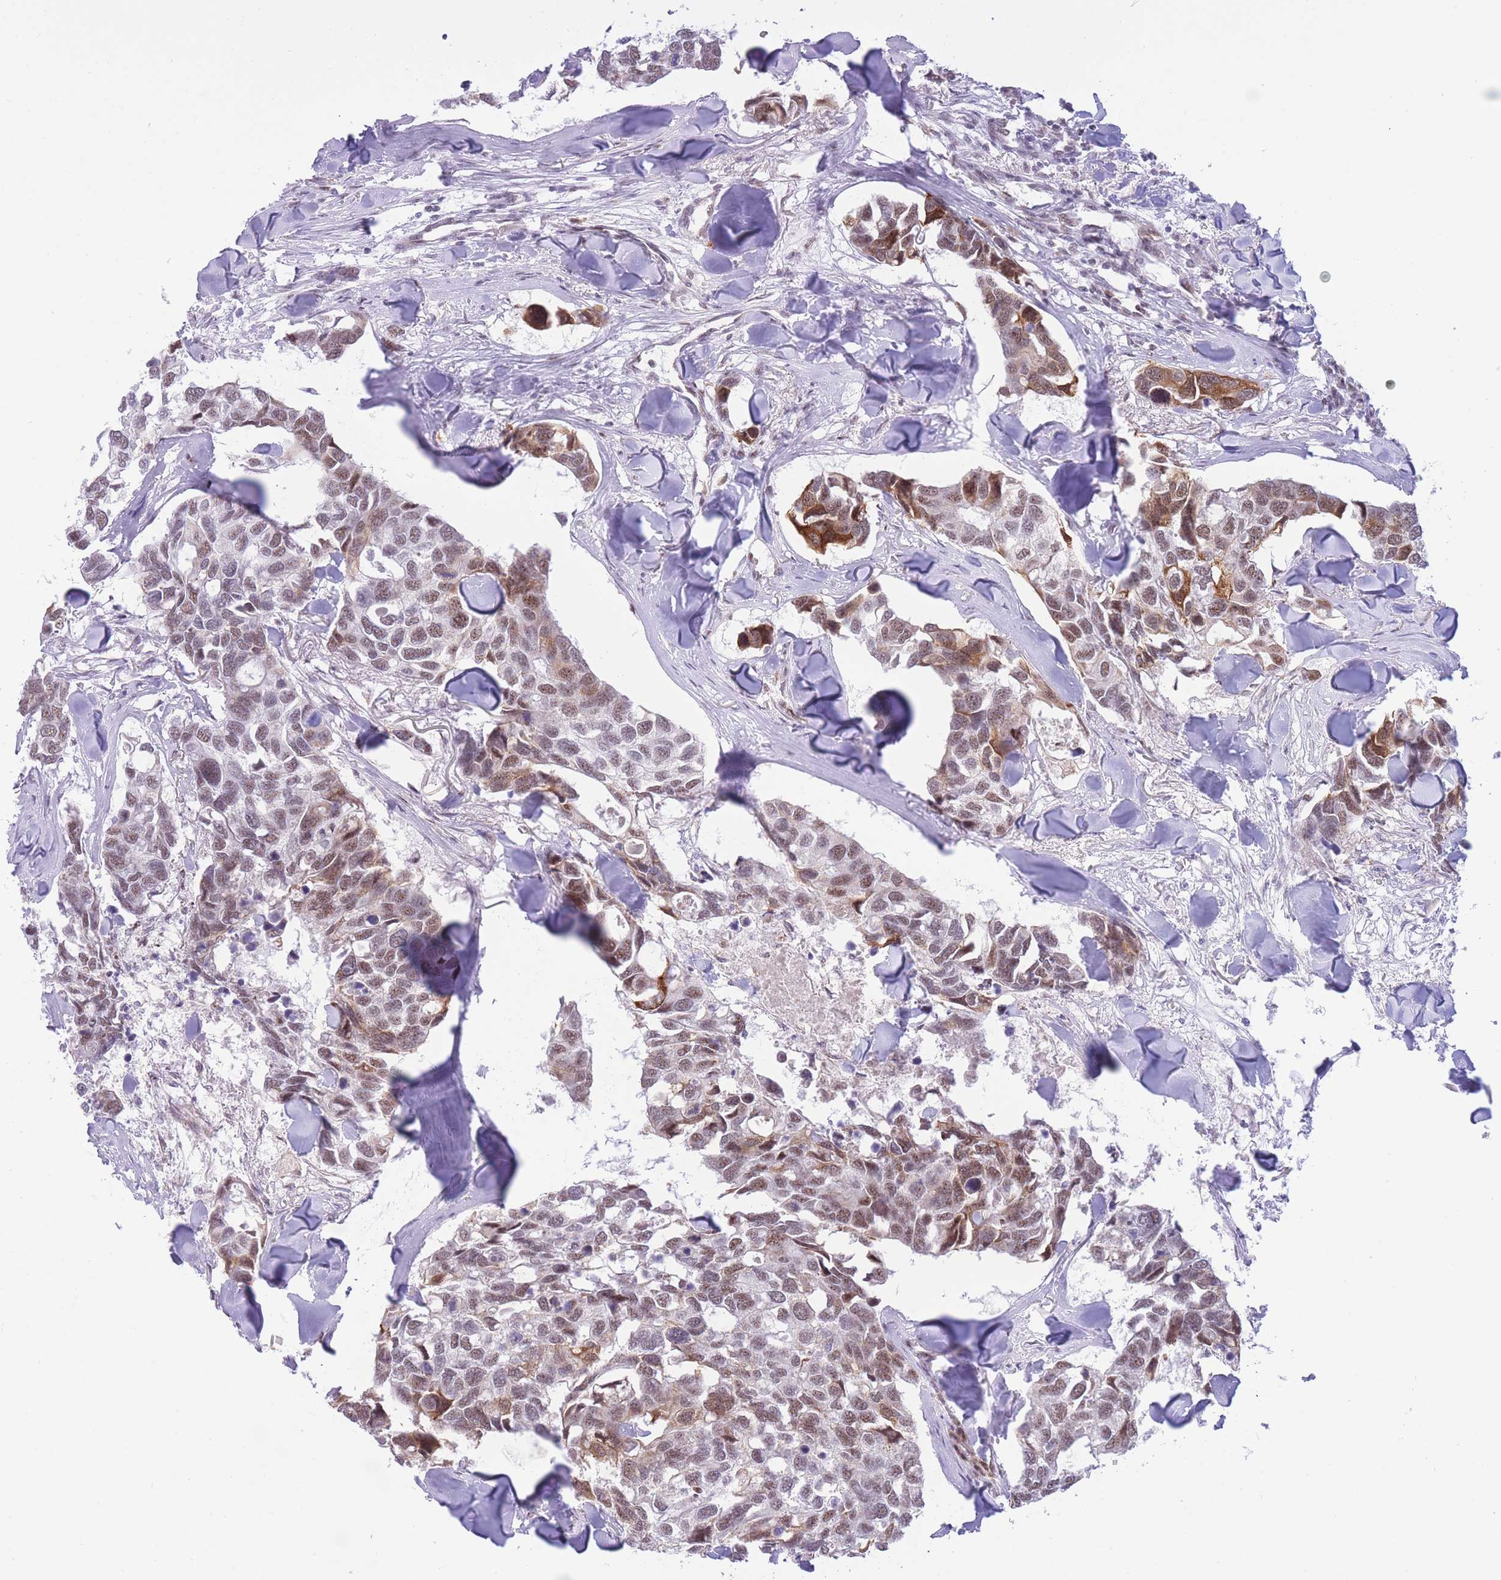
{"staining": {"intensity": "moderate", "quantity": ">75%", "location": "cytoplasmic/membranous,nuclear"}, "tissue": "breast cancer", "cell_type": "Tumor cells", "image_type": "cancer", "snomed": [{"axis": "morphology", "description": "Duct carcinoma"}, {"axis": "topography", "description": "Breast"}], "caption": "Breast cancer stained with a protein marker exhibits moderate staining in tumor cells.", "gene": "CYP2B6", "patient": {"sex": "female", "age": 83}}